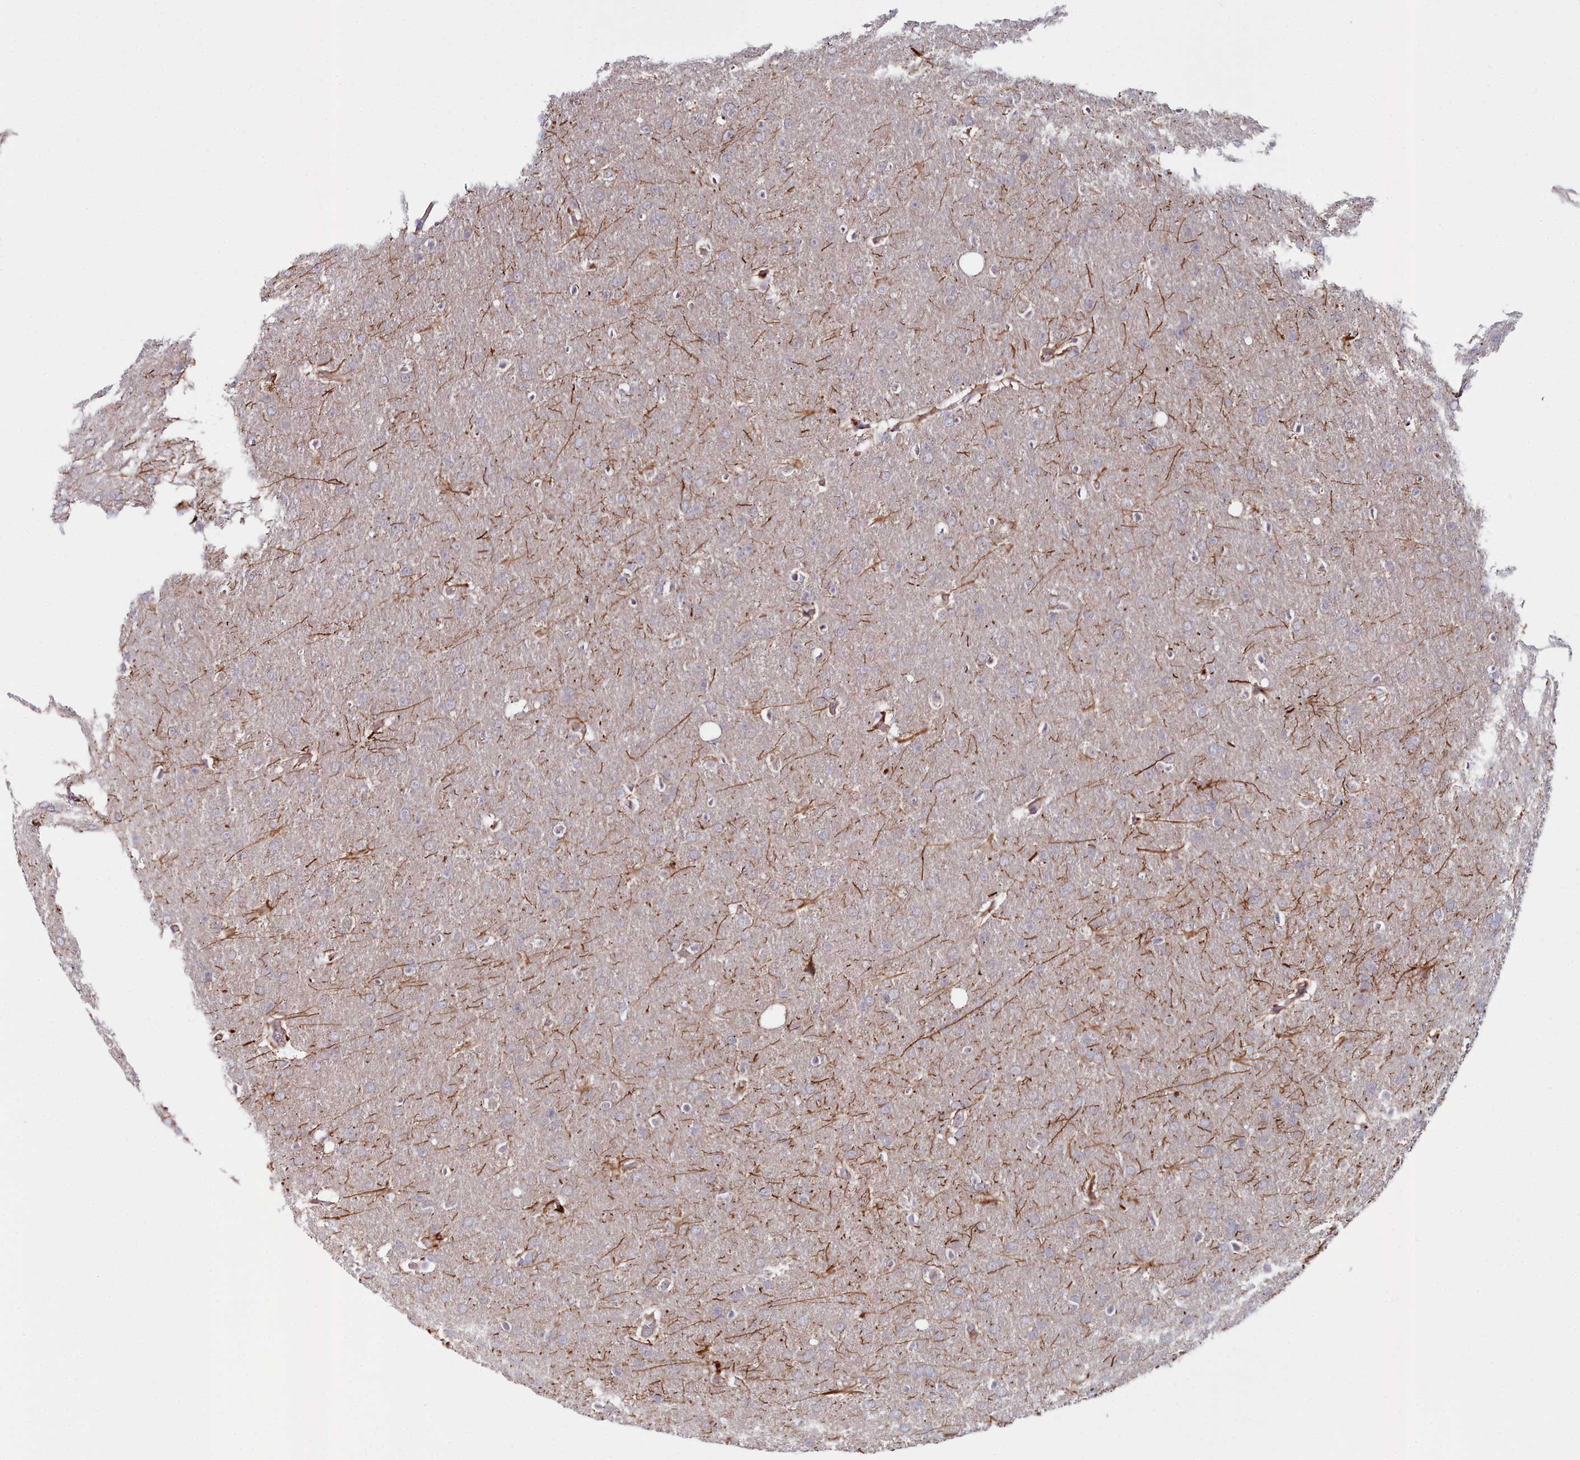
{"staining": {"intensity": "negative", "quantity": "none", "location": "none"}, "tissue": "glioma", "cell_type": "Tumor cells", "image_type": "cancer", "snomed": [{"axis": "morphology", "description": "Glioma, malignant, Low grade"}, {"axis": "topography", "description": "Brain"}], "caption": "IHC of human glioma exhibits no positivity in tumor cells.", "gene": "KCTD18", "patient": {"sex": "female", "age": 32}}